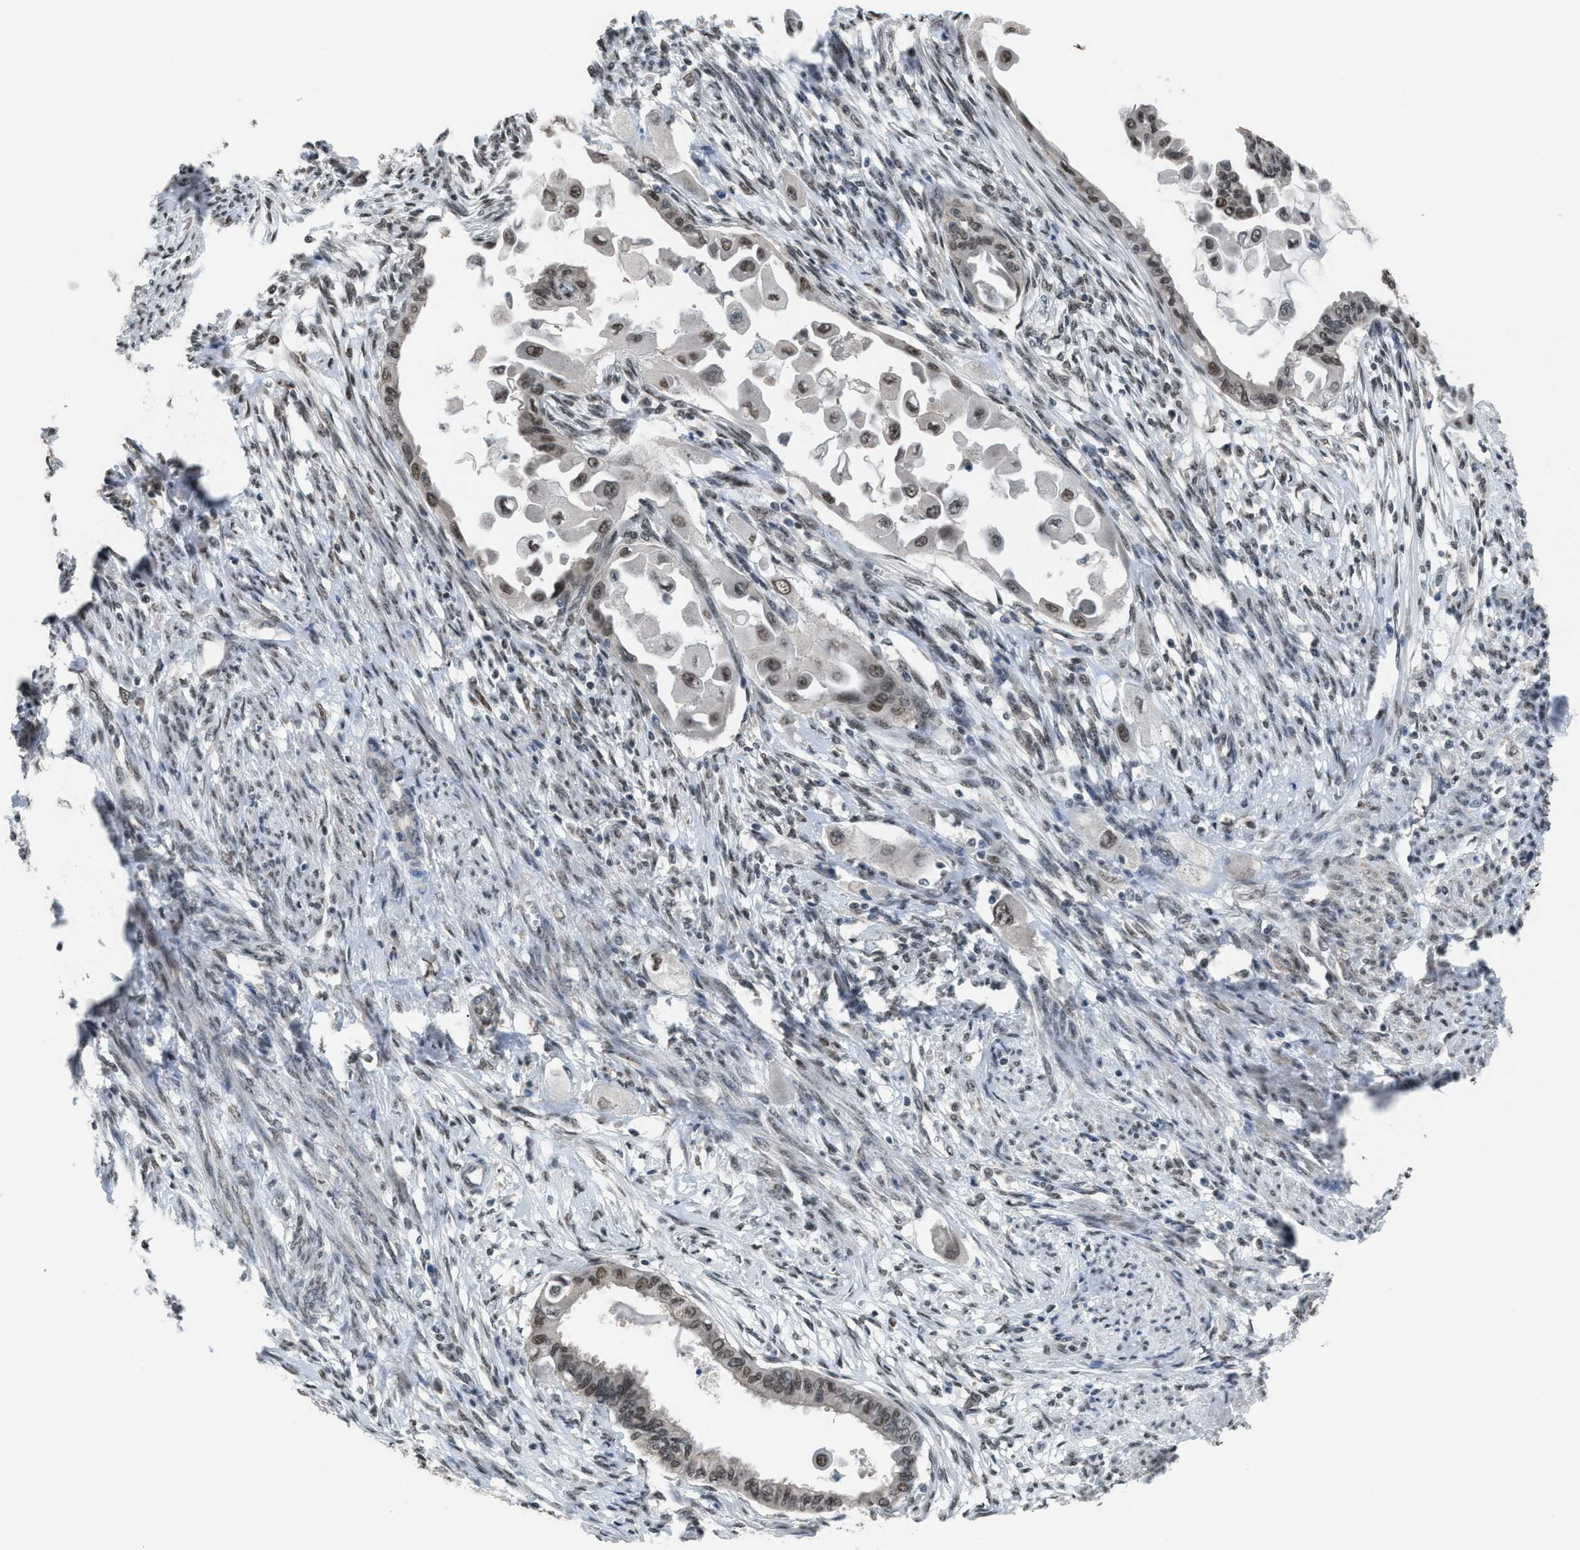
{"staining": {"intensity": "weak", "quantity": ">75%", "location": "nuclear"}, "tissue": "cervical cancer", "cell_type": "Tumor cells", "image_type": "cancer", "snomed": [{"axis": "morphology", "description": "Normal tissue, NOS"}, {"axis": "morphology", "description": "Adenocarcinoma, NOS"}, {"axis": "topography", "description": "Cervix"}, {"axis": "topography", "description": "Endometrium"}], "caption": "Immunohistochemistry (IHC) staining of adenocarcinoma (cervical), which shows low levels of weak nuclear staining in about >75% of tumor cells indicating weak nuclear protein expression. The staining was performed using DAB (3,3'-diaminobenzidine) (brown) for protein detection and nuclei were counterstained in hematoxylin (blue).", "gene": "ZNF276", "patient": {"sex": "female", "age": 86}}